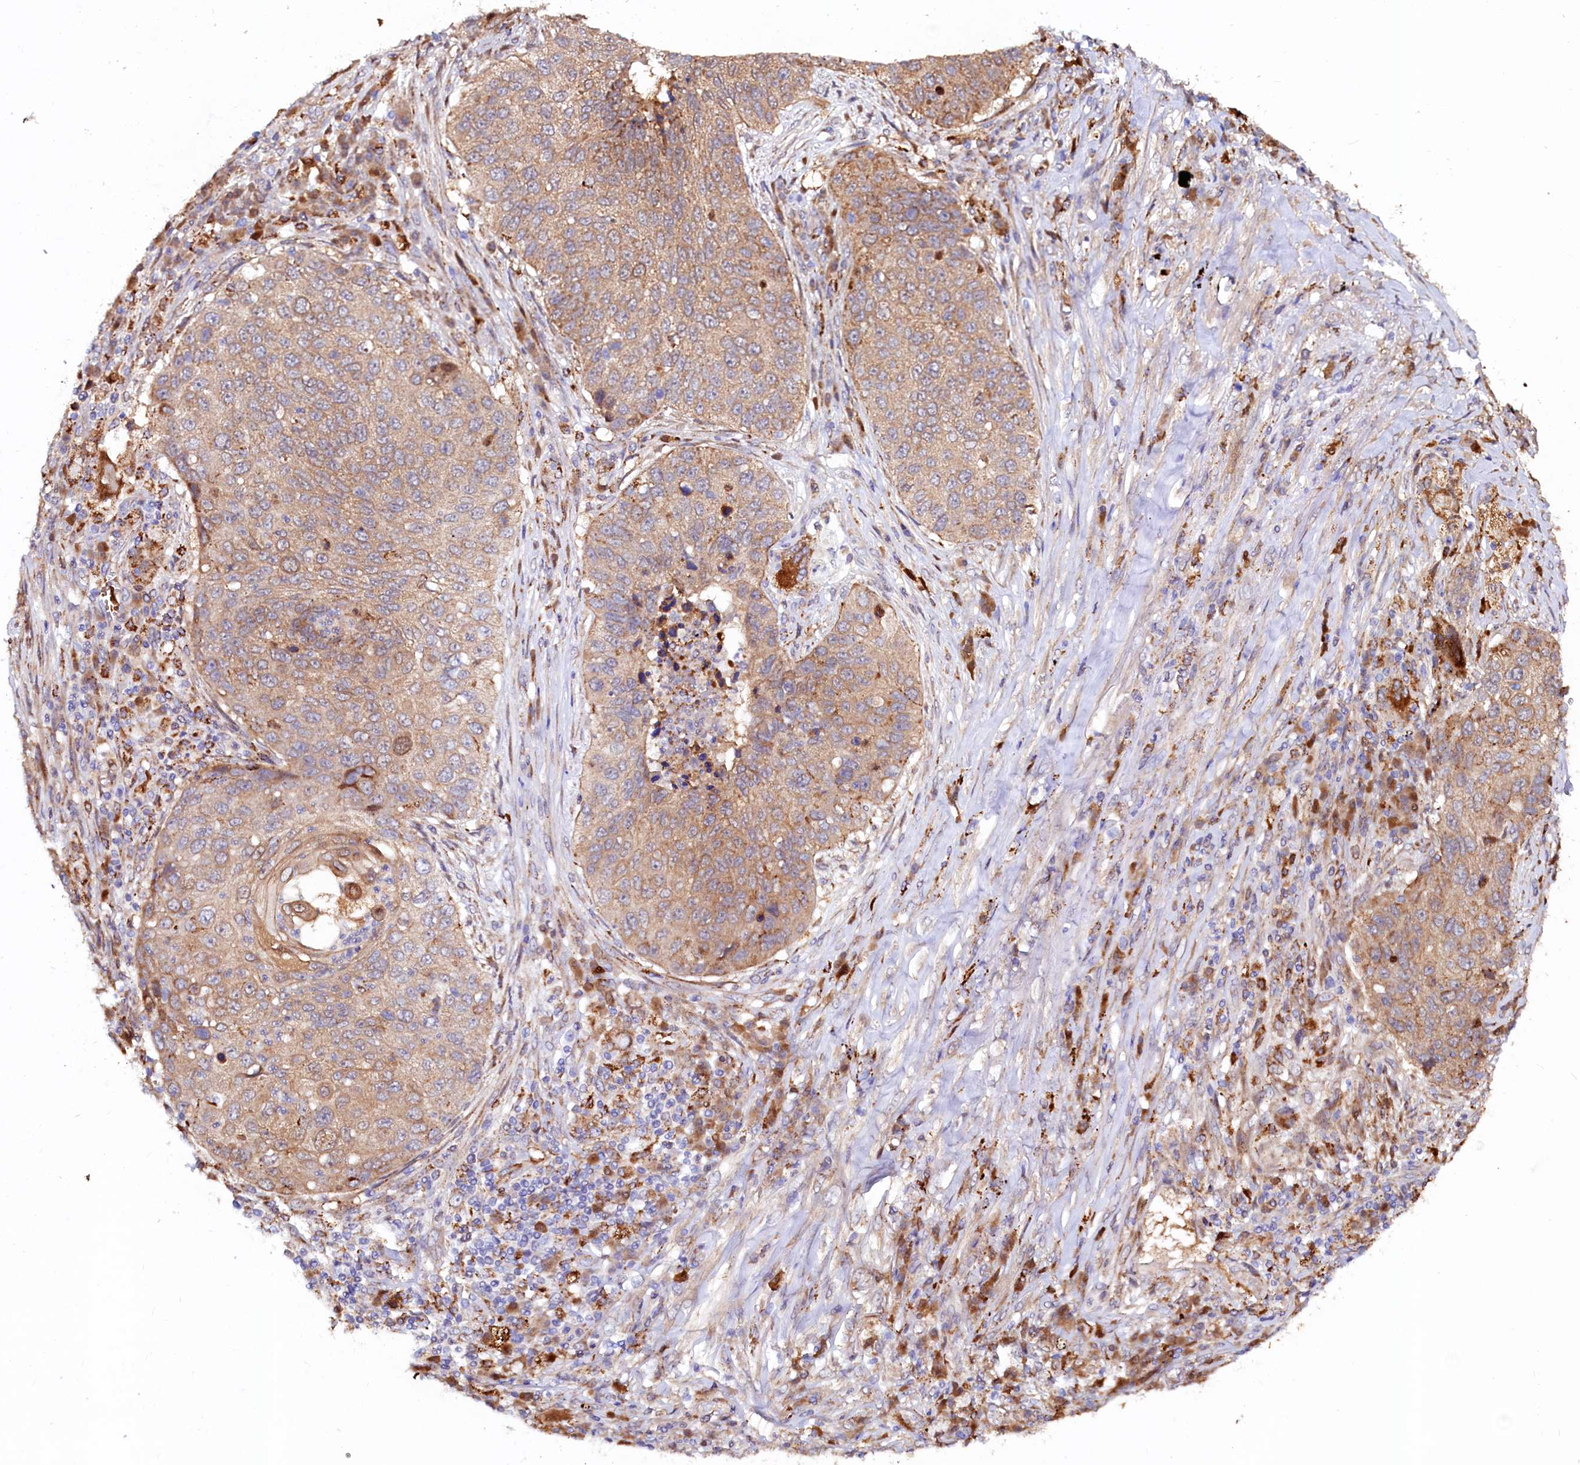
{"staining": {"intensity": "weak", "quantity": ">75%", "location": "cytoplasmic/membranous"}, "tissue": "lung cancer", "cell_type": "Tumor cells", "image_type": "cancer", "snomed": [{"axis": "morphology", "description": "Squamous cell carcinoma, NOS"}, {"axis": "topography", "description": "Lung"}], "caption": "Human lung cancer (squamous cell carcinoma) stained with a protein marker displays weak staining in tumor cells.", "gene": "ASTE1", "patient": {"sex": "female", "age": 63}}